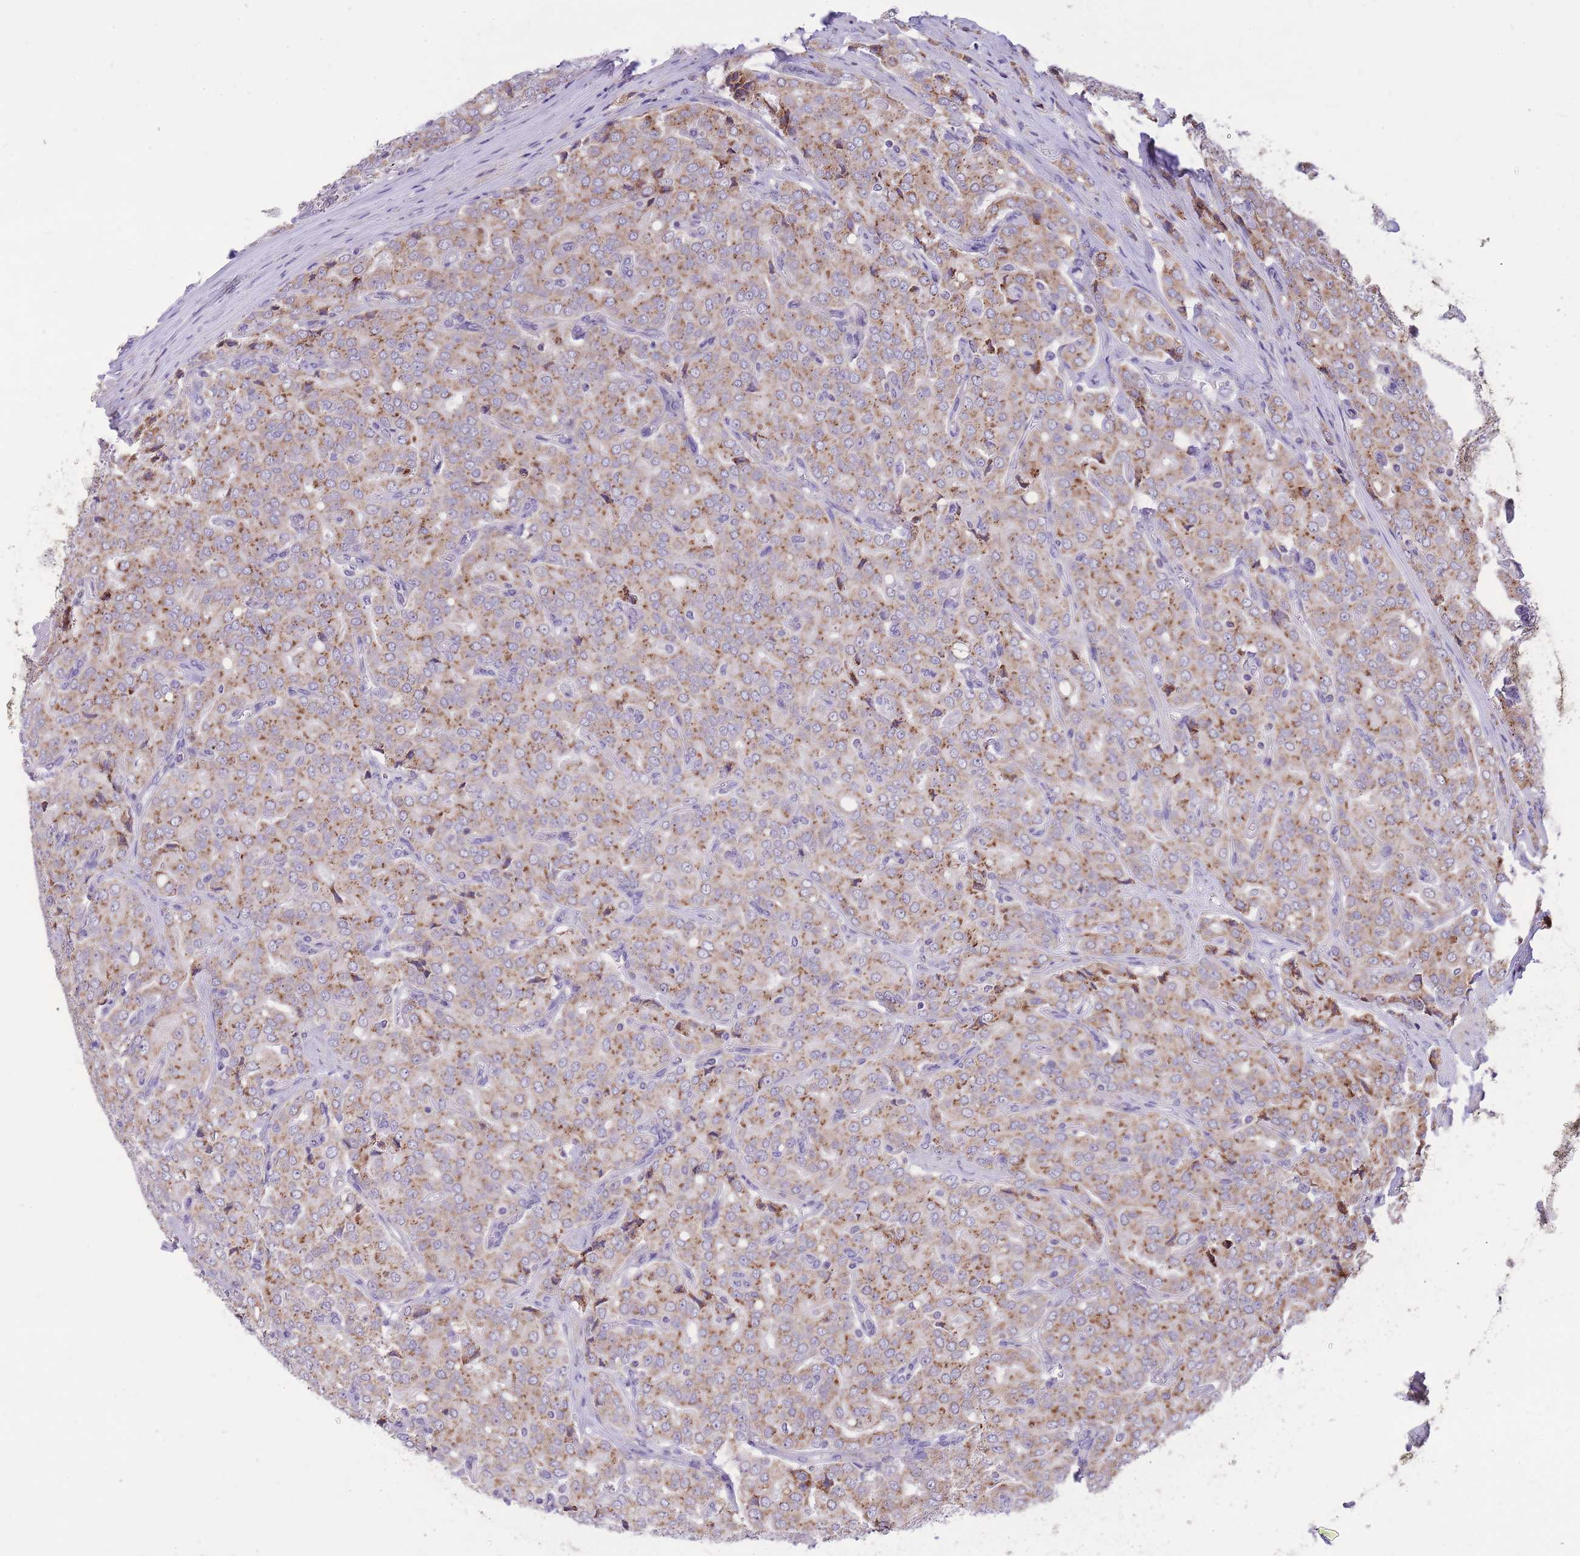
{"staining": {"intensity": "moderate", "quantity": ">75%", "location": "cytoplasmic/membranous"}, "tissue": "prostate cancer", "cell_type": "Tumor cells", "image_type": "cancer", "snomed": [{"axis": "morphology", "description": "Adenocarcinoma, High grade"}, {"axis": "topography", "description": "Prostate"}], "caption": "This histopathology image reveals prostate cancer (adenocarcinoma (high-grade)) stained with immunohistochemistry to label a protein in brown. The cytoplasmic/membranous of tumor cells show moderate positivity for the protein. Nuclei are counter-stained blue.", "gene": "TOPAZ1", "patient": {"sex": "male", "age": 68}}